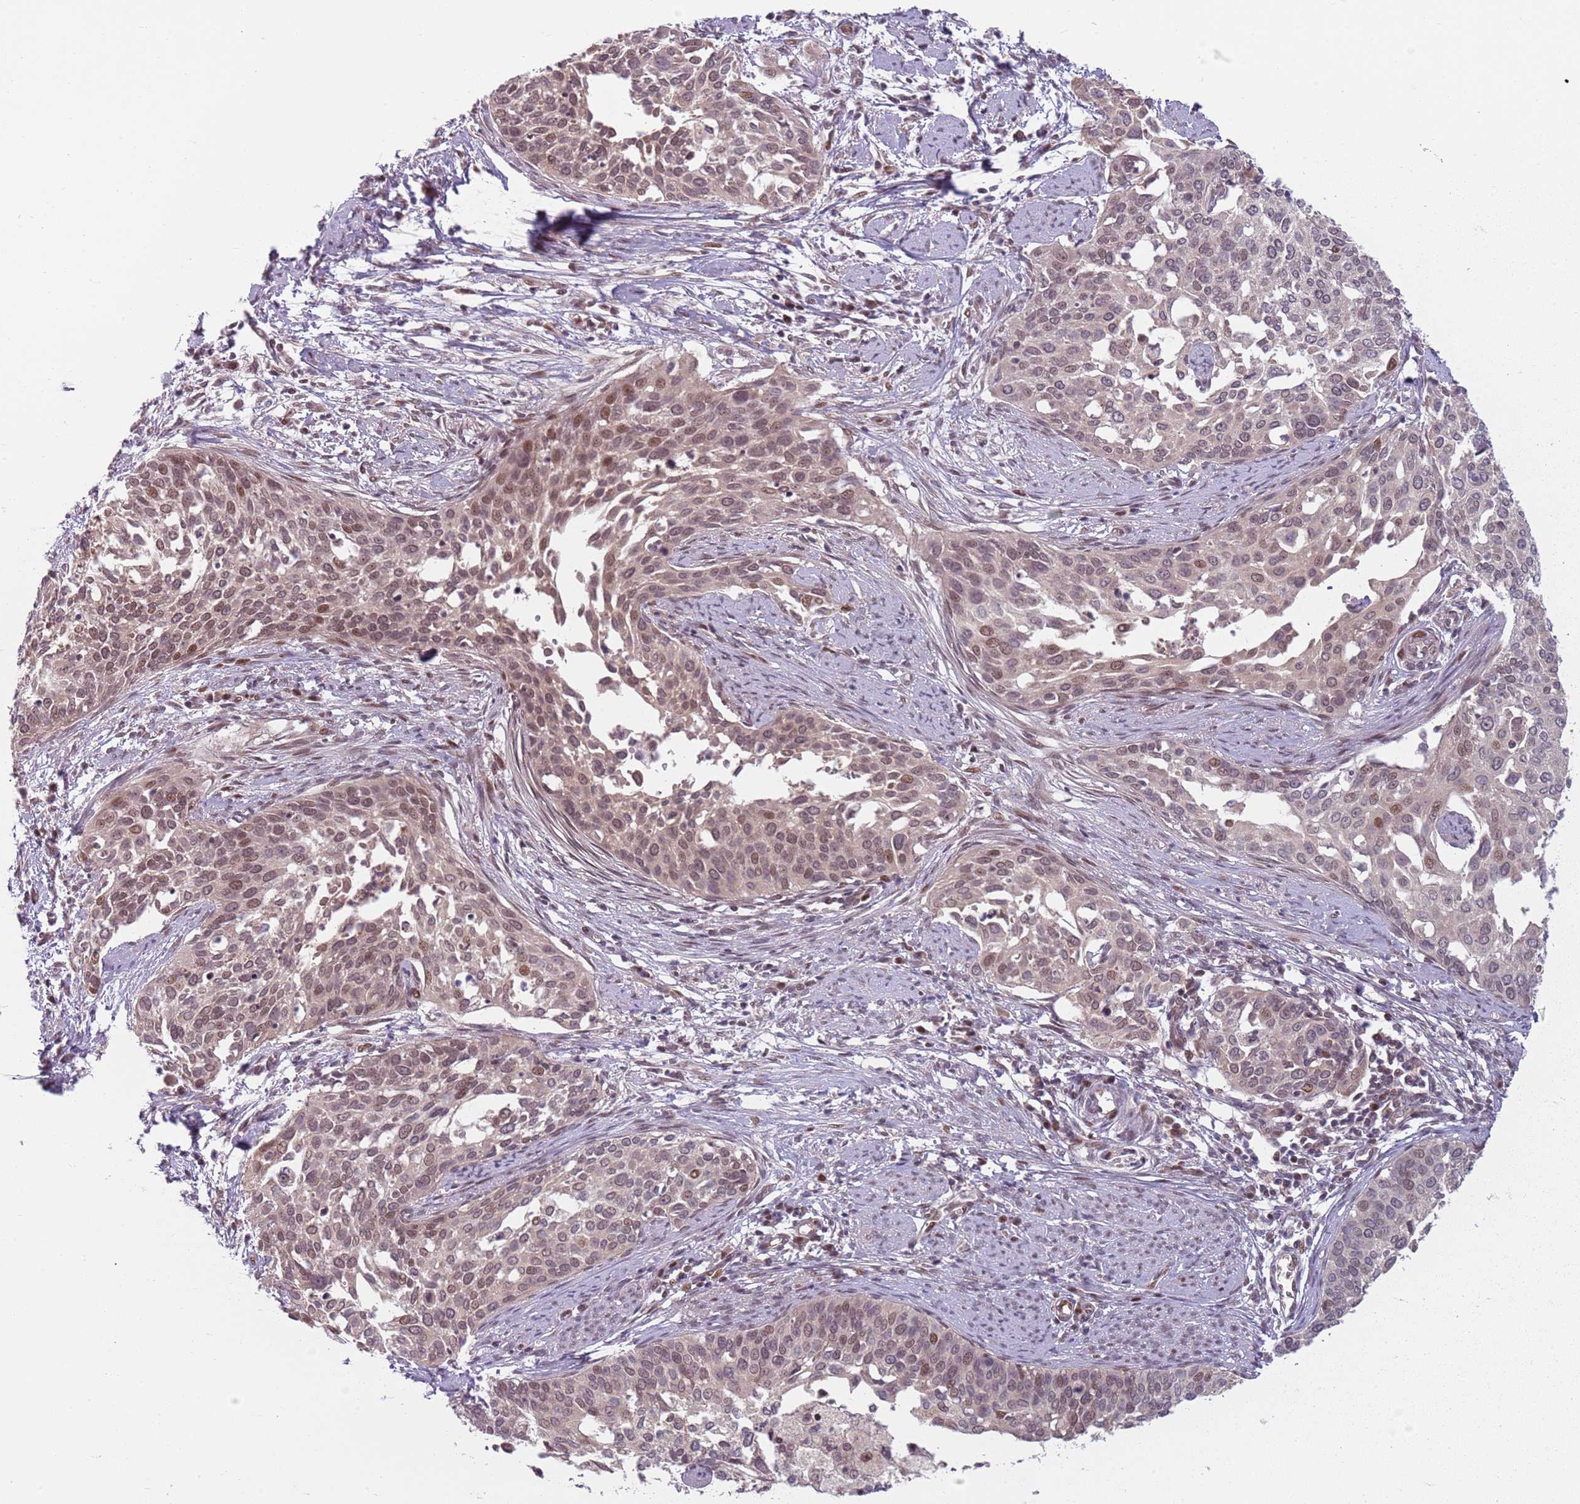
{"staining": {"intensity": "weak", "quantity": "25%-75%", "location": "cytoplasmic/membranous,nuclear"}, "tissue": "cervical cancer", "cell_type": "Tumor cells", "image_type": "cancer", "snomed": [{"axis": "morphology", "description": "Squamous cell carcinoma, NOS"}, {"axis": "topography", "description": "Cervix"}], "caption": "Immunohistochemical staining of human cervical squamous cell carcinoma shows low levels of weak cytoplasmic/membranous and nuclear protein positivity in about 25%-75% of tumor cells. (DAB (3,3'-diaminobenzidine) IHC with brightfield microscopy, high magnification).", "gene": "ADGRG1", "patient": {"sex": "female", "age": 44}}